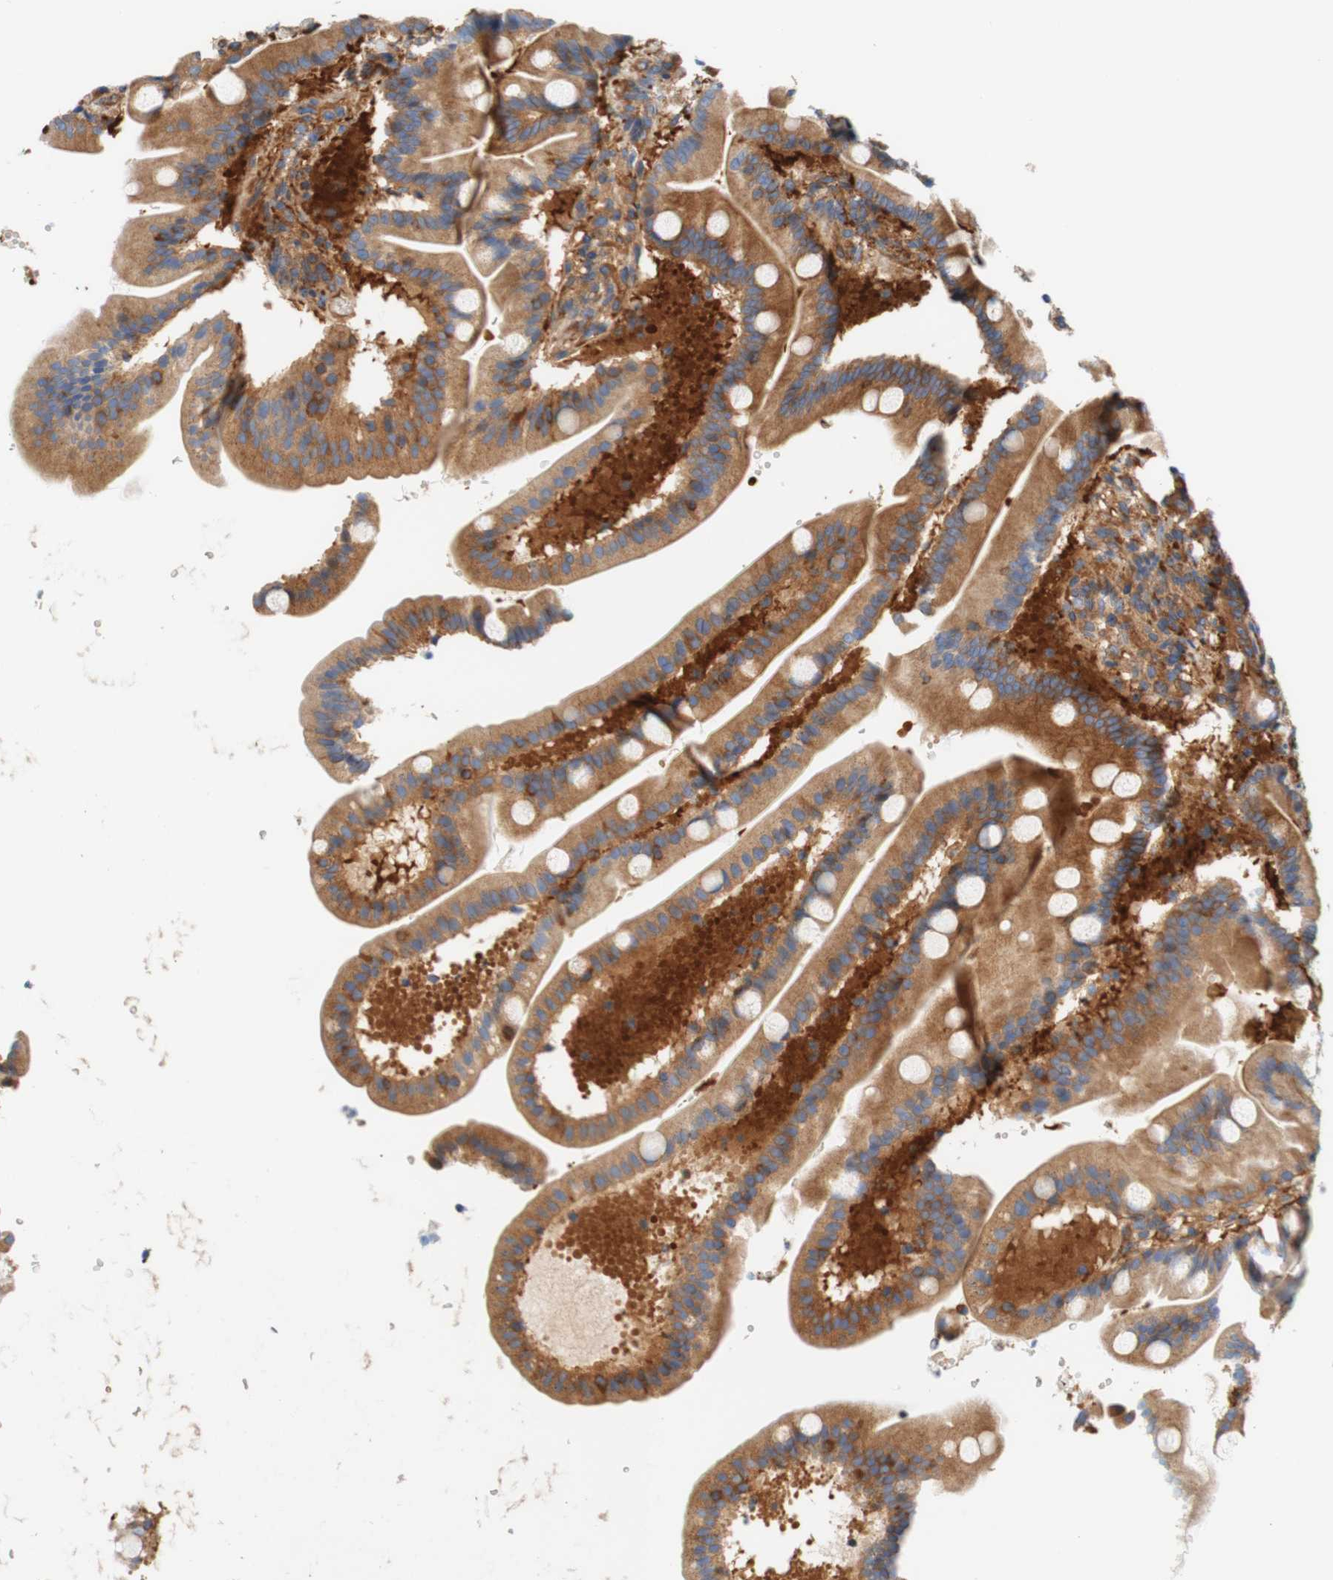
{"staining": {"intensity": "moderate", "quantity": ">75%", "location": "cytoplasmic/membranous"}, "tissue": "duodenum", "cell_type": "Glandular cells", "image_type": "normal", "snomed": [{"axis": "morphology", "description": "Normal tissue, NOS"}, {"axis": "topography", "description": "Duodenum"}], "caption": "Moderate cytoplasmic/membranous expression for a protein is present in about >75% of glandular cells of benign duodenum using immunohistochemistry (IHC).", "gene": "STOM", "patient": {"sex": "male", "age": 54}}